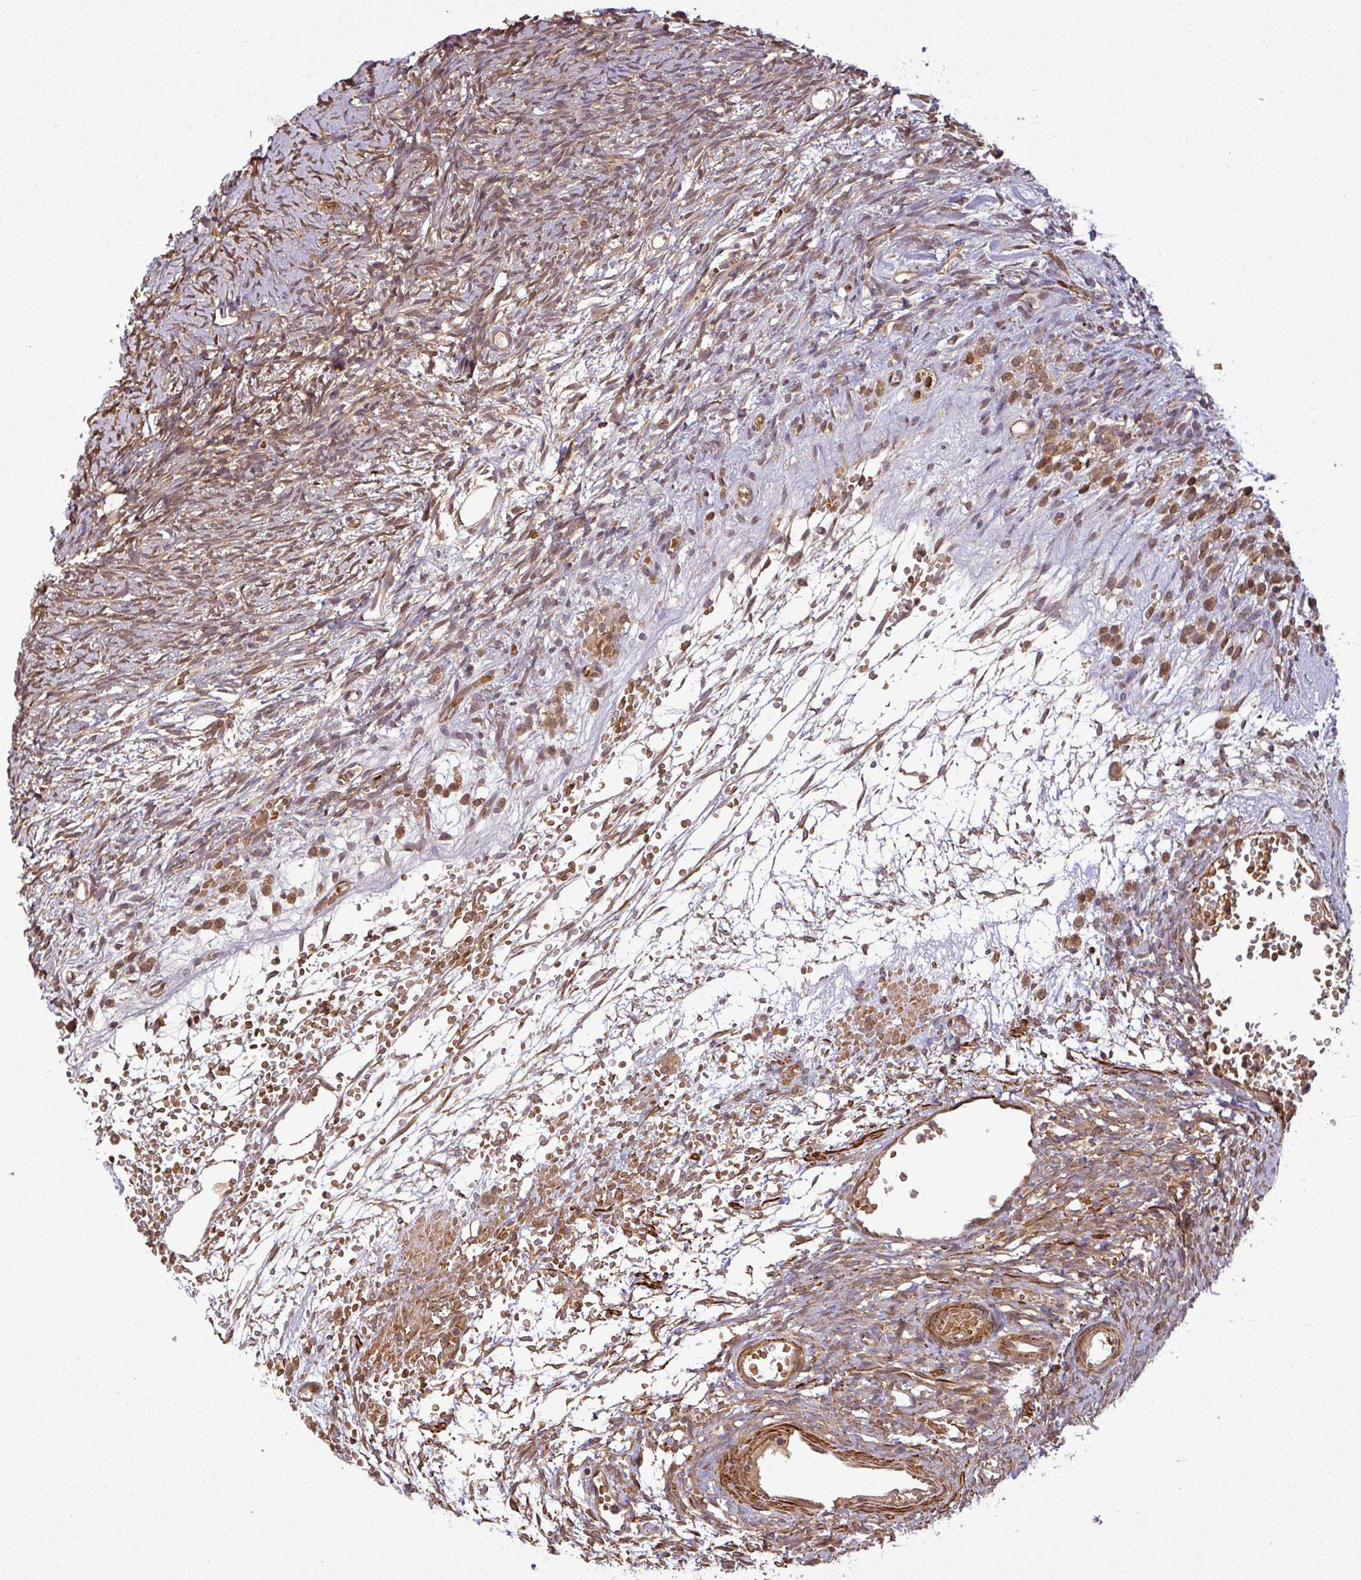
{"staining": {"intensity": "moderate", "quantity": ">75%", "location": "cytoplasmic/membranous"}, "tissue": "ovary", "cell_type": "Ovarian stroma cells", "image_type": "normal", "snomed": [{"axis": "morphology", "description": "Normal tissue, NOS"}, {"axis": "topography", "description": "Ovary"}], "caption": "Immunohistochemical staining of unremarkable ovary exhibits moderate cytoplasmic/membranous protein positivity in about >75% of ovarian stroma cells.", "gene": "MAP3K6", "patient": {"sex": "female", "age": 39}}